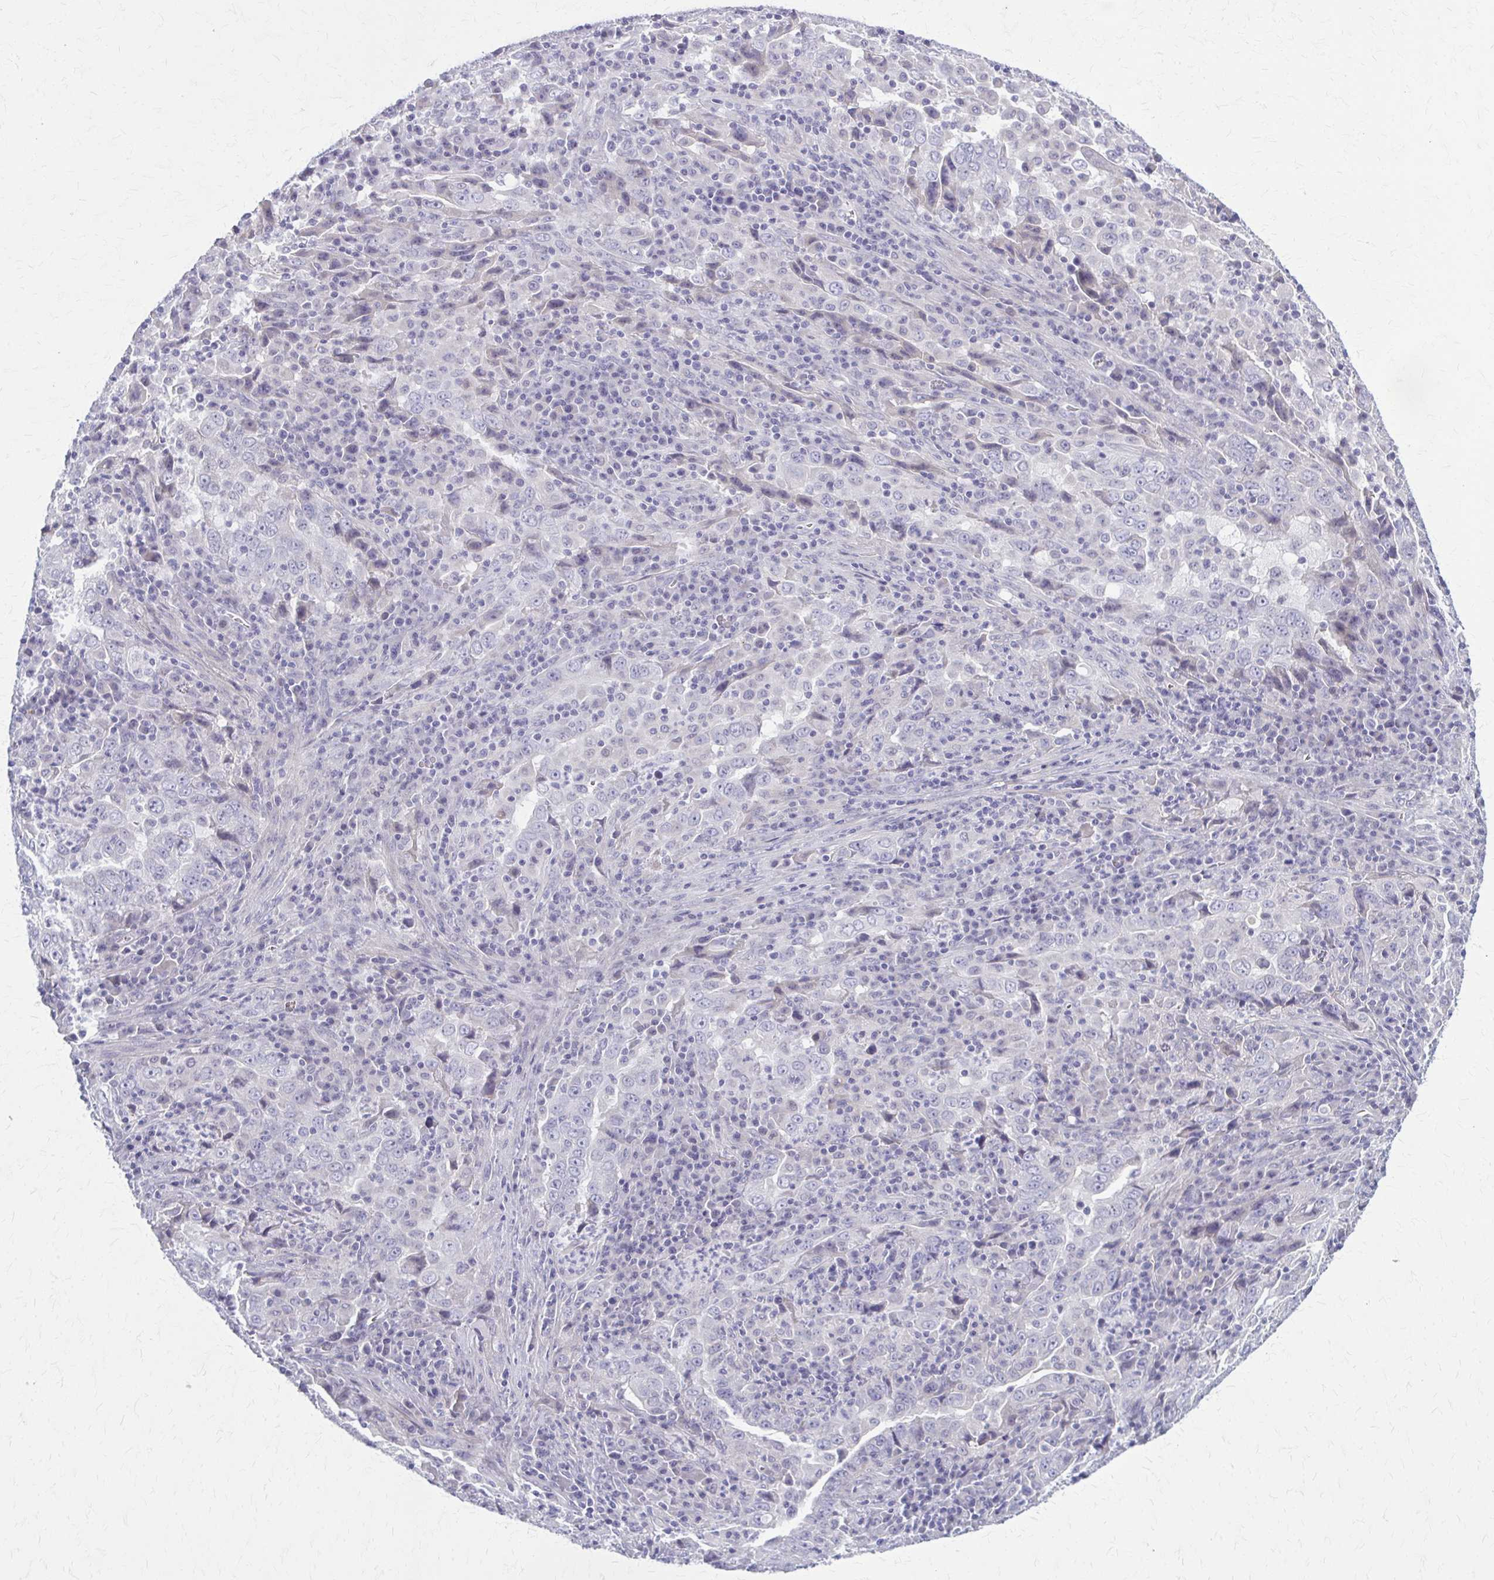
{"staining": {"intensity": "negative", "quantity": "none", "location": "none"}, "tissue": "lung cancer", "cell_type": "Tumor cells", "image_type": "cancer", "snomed": [{"axis": "morphology", "description": "Adenocarcinoma, NOS"}, {"axis": "topography", "description": "Lung"}], "caption": "Tumor cells are negative for protein expression in human lung adenocarcinoma.", "gene": "SERPIND1", "patient": {"sex": "male", "age": 67}}